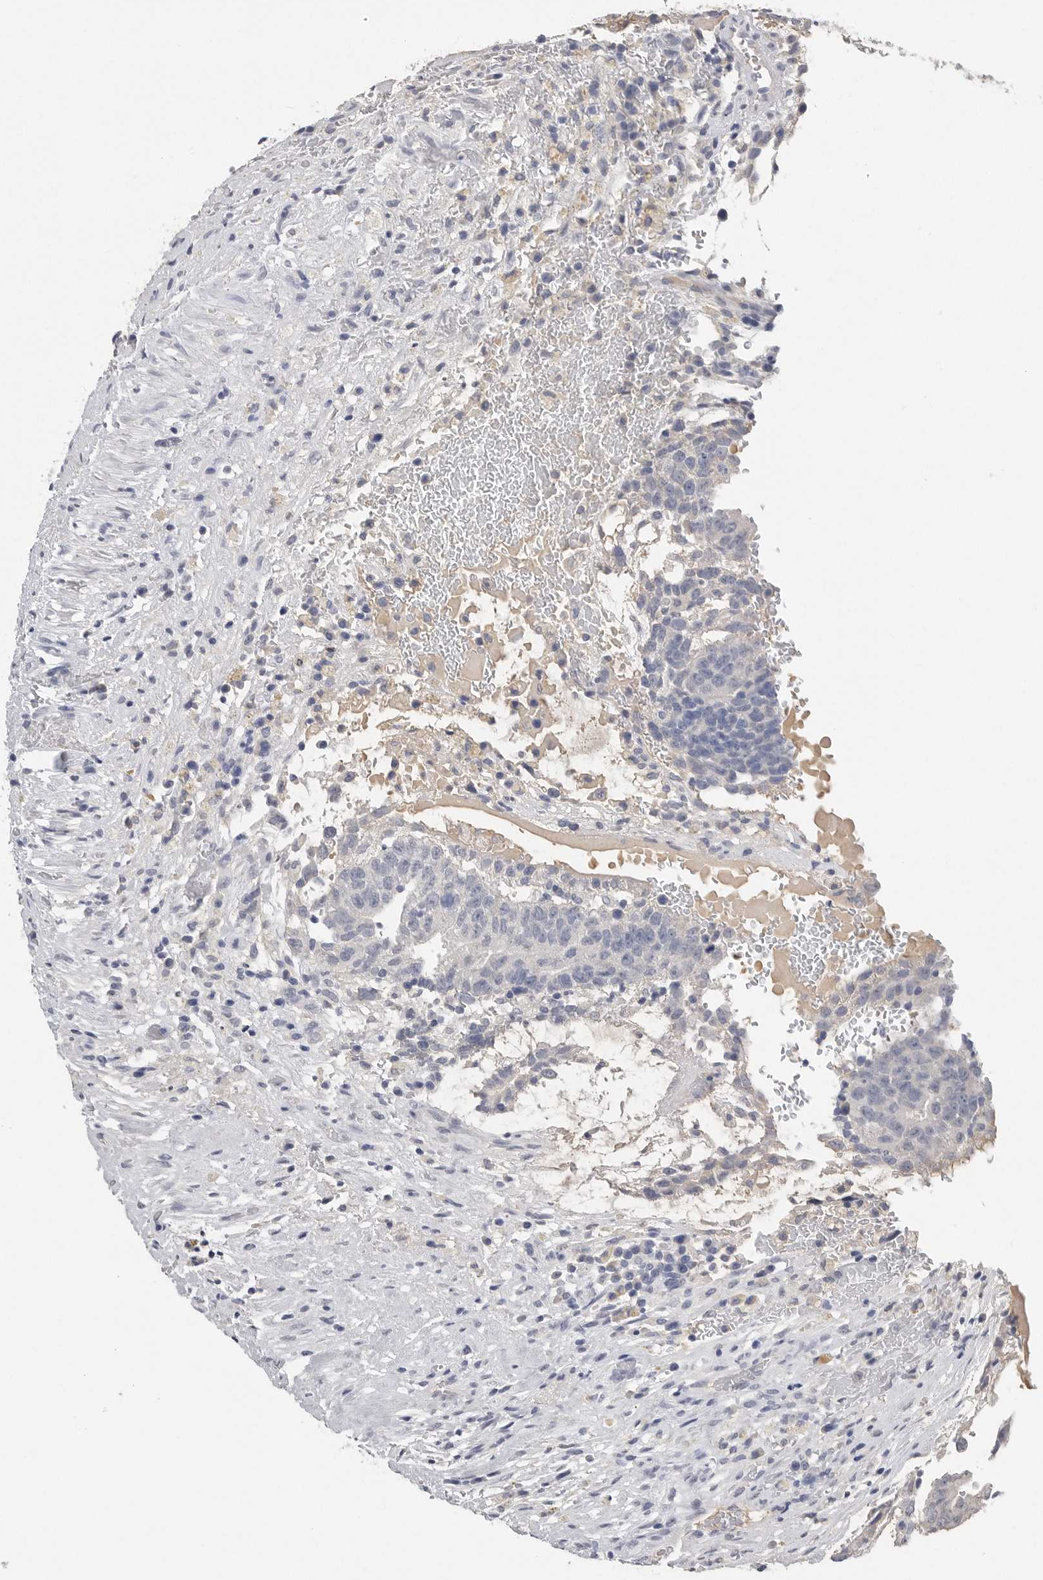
{"staining": {"intensity": "negative", "quantity": "none", "location": "none"}, "tissue": "testis cancer", "cell_type": "Tumor cells", "image_type": "cancer", "snomed": [{"axis": "morphology", "description": "Seminoma, NOS"}, {"axis": "morphology", "description": "Carcinoma, Embryonal, NOS"}, {"axis": "topography", "description": "Testis"}], "caption": "Testis embryonal carcinoma stained for a protein using immunohistochemistry (IHC) demonstrates no positivity tumor cells.", "gene": "FABP6", "patient": {"sex": "male", "age": 52}}